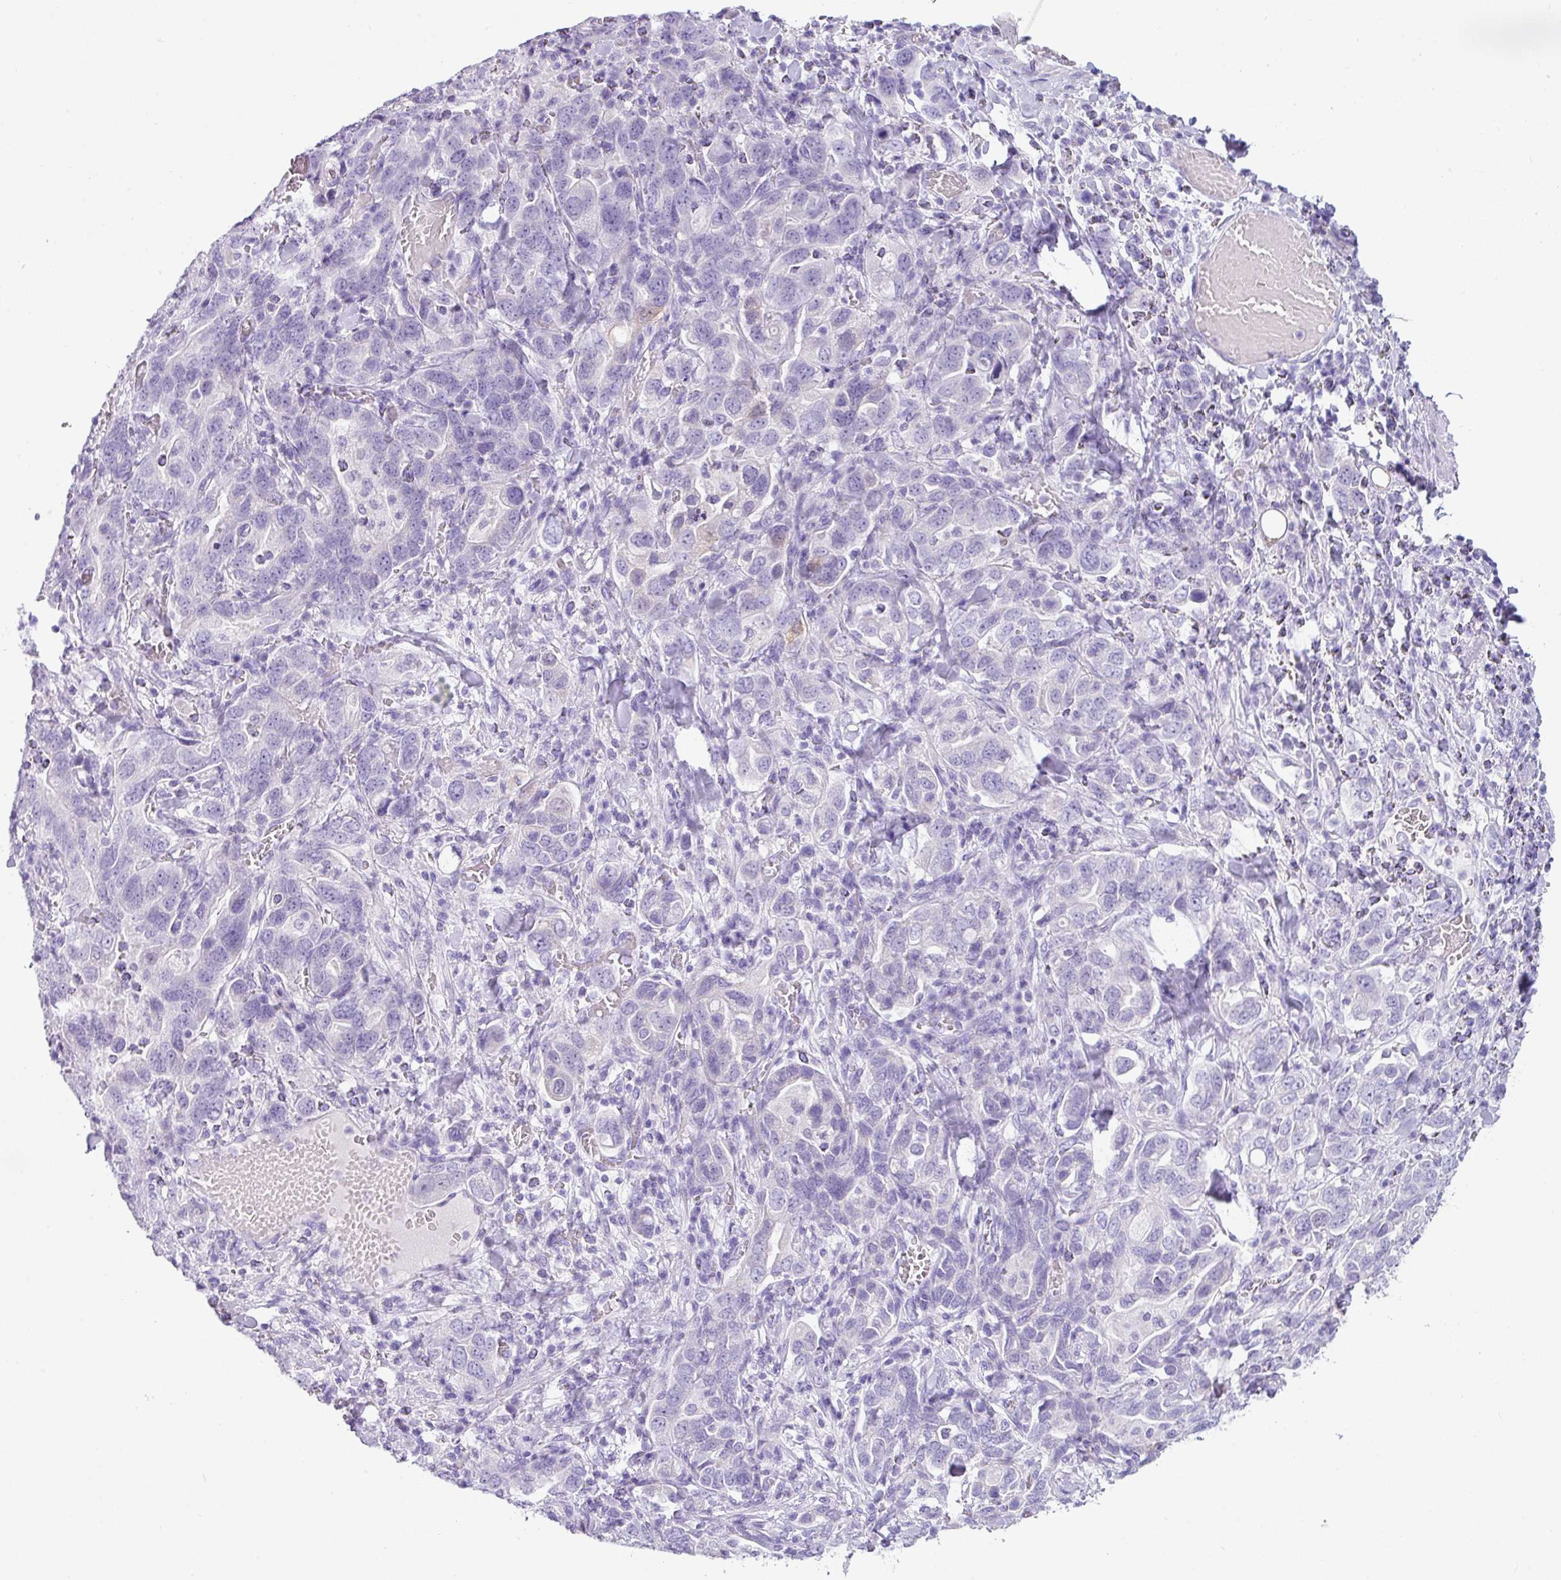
{"staining": {"intensity": "negative", "quantity": "none", "location": "none"}, "tissue": "stomach cancer", "cell_type": "Tumor cells", "image_type": "cancer", "snomed": [{"axis": "morphology", "description": "Adenocarcinoma, NOS"}, {"axis": "topography", "description": "Stomach, upper"}, {"axis": "topography", "description": "Stomach"}], "caption": "A histopathology image of human stomach cancer is negative for staining in tumor cells. The staining is performed using DAB brown chromogen with nuclei counter-stained in using hematoxylin.", "gene": "NCCRP1", "patient": {"sex": "male", "age": 62}}